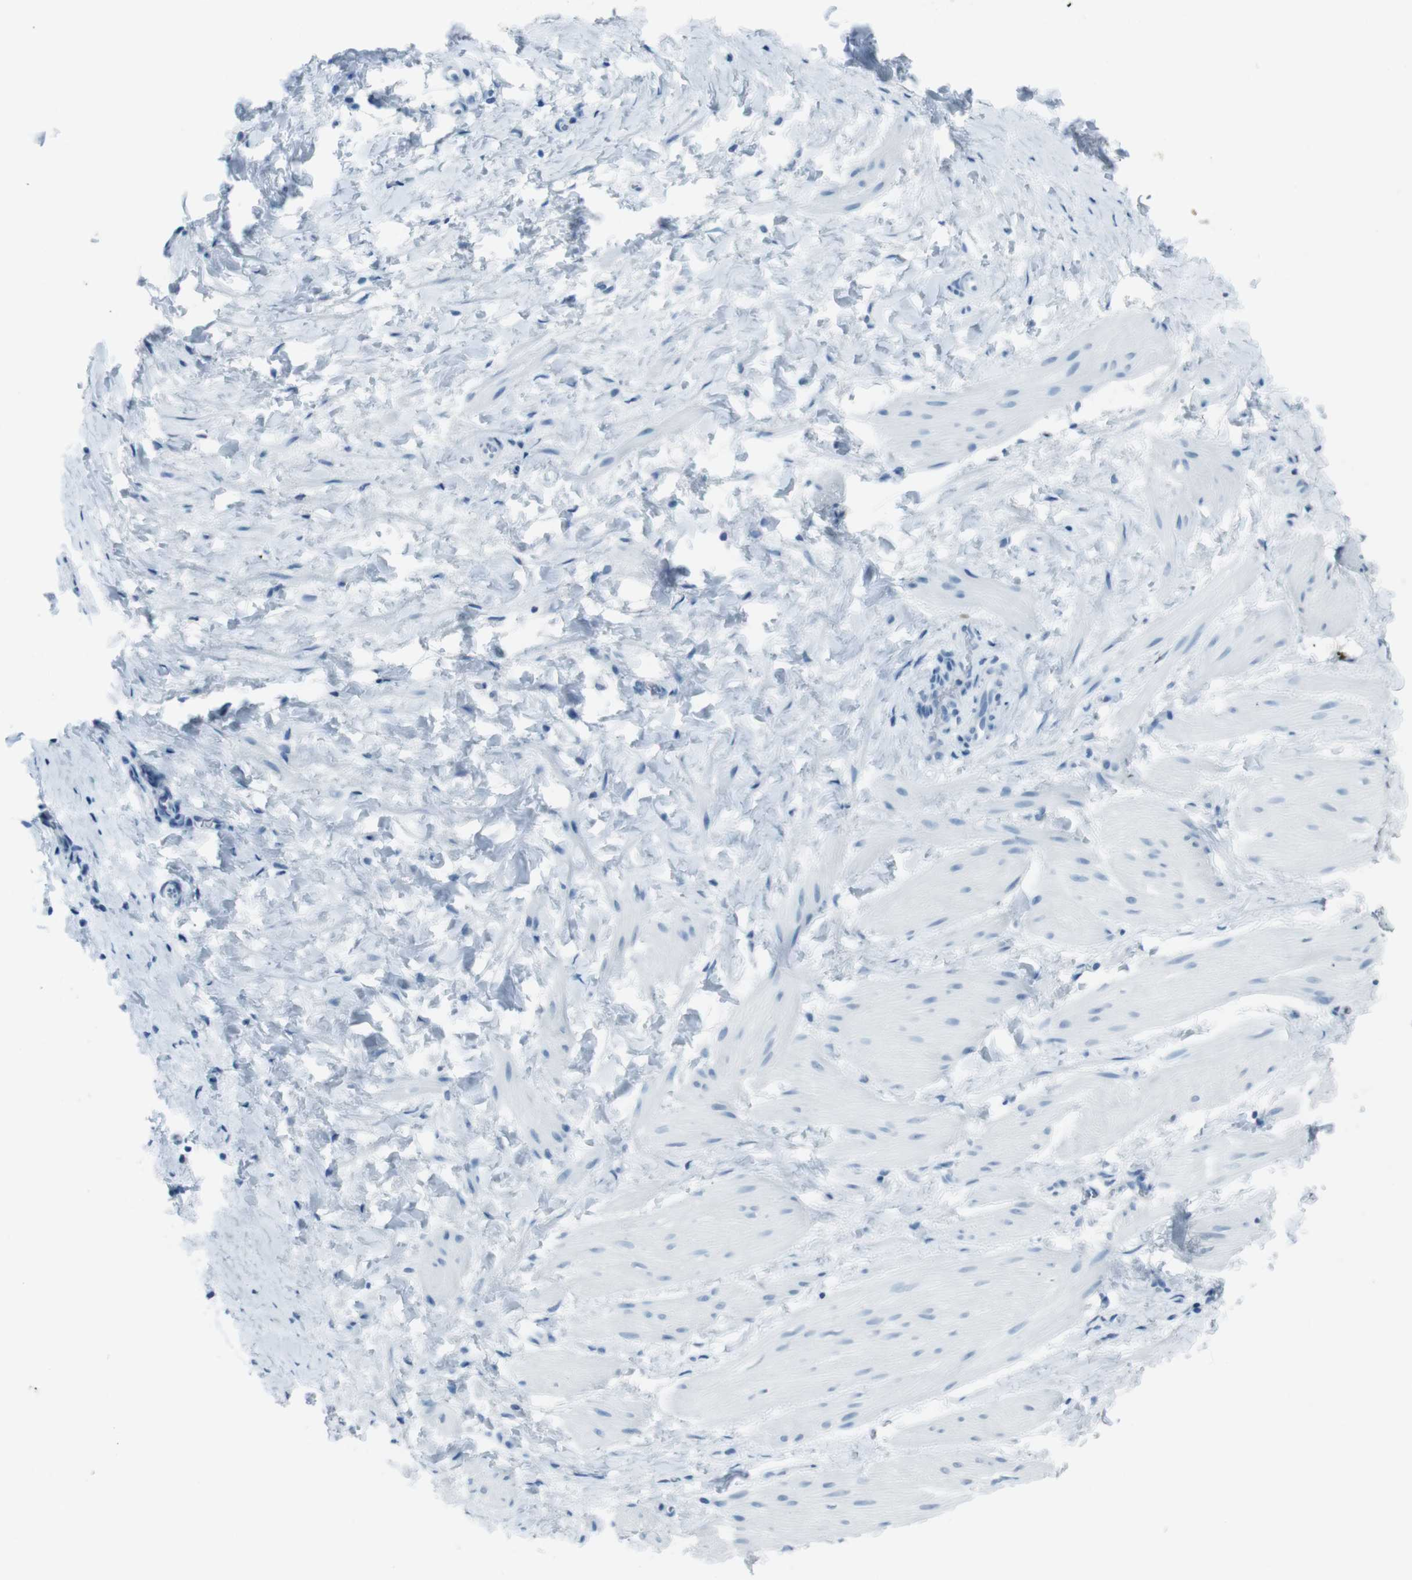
{"staining": {"intensity": "negative", "quantity": "none", "location": "none"}, "tissue": "smooth muscle", "cell_type": "Smooth muscle cells", "image_type": "normal", "snomed": [{"axis": "morphology", "description": "Normal tissue, NOS"}, {"axis": "topography", "description": "Smooth muscle"}], "caption": "Immunohistochemistry of normal human smooth muscle shows no positivity in smooth muscle cells.", "gene": "TMEM207", "patient": {"sex": "male", "age": 16}}